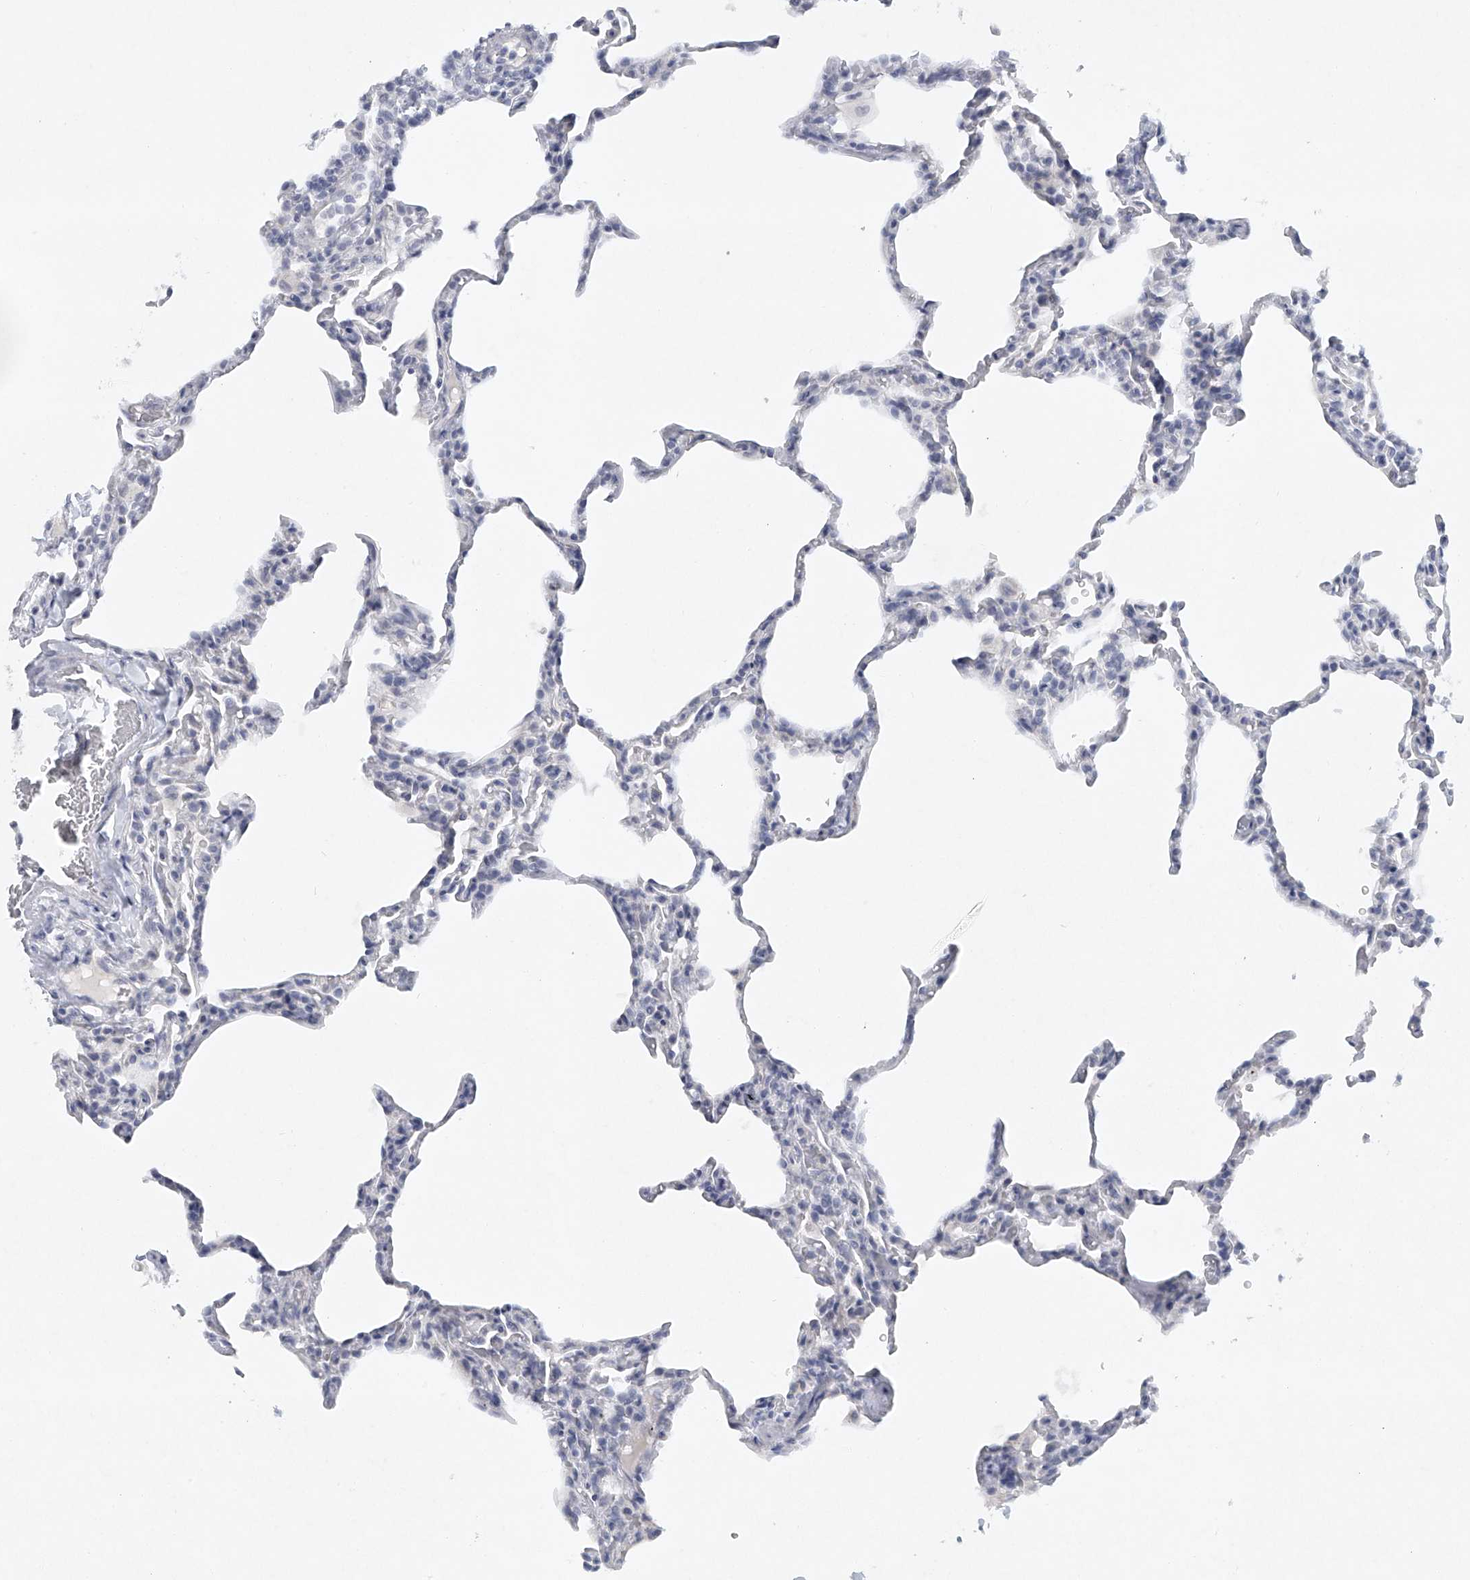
{"staining": {"intensity": "negative", "quantity": "none", "location": "none"}, "tissue": "lung", "cell_type": "Alveolar cells", "image_type": "normal", "snomed": [{"axis": "morphology", "description": "Normal tissue, NOS"}, {"axis": "topography", "description": "Lung"}], "caption": "The photomicrograph demonstrates no staining of alveolar cells in unremarkable lung. (Stains: DAB (3,3'-diaminobenzidine) IHC with hematoxylin counter stain, Microscopy: brightfield microscopy at high magnification).", "gene": "FAT2", "patient": {"sex": "male", "age": 20}}